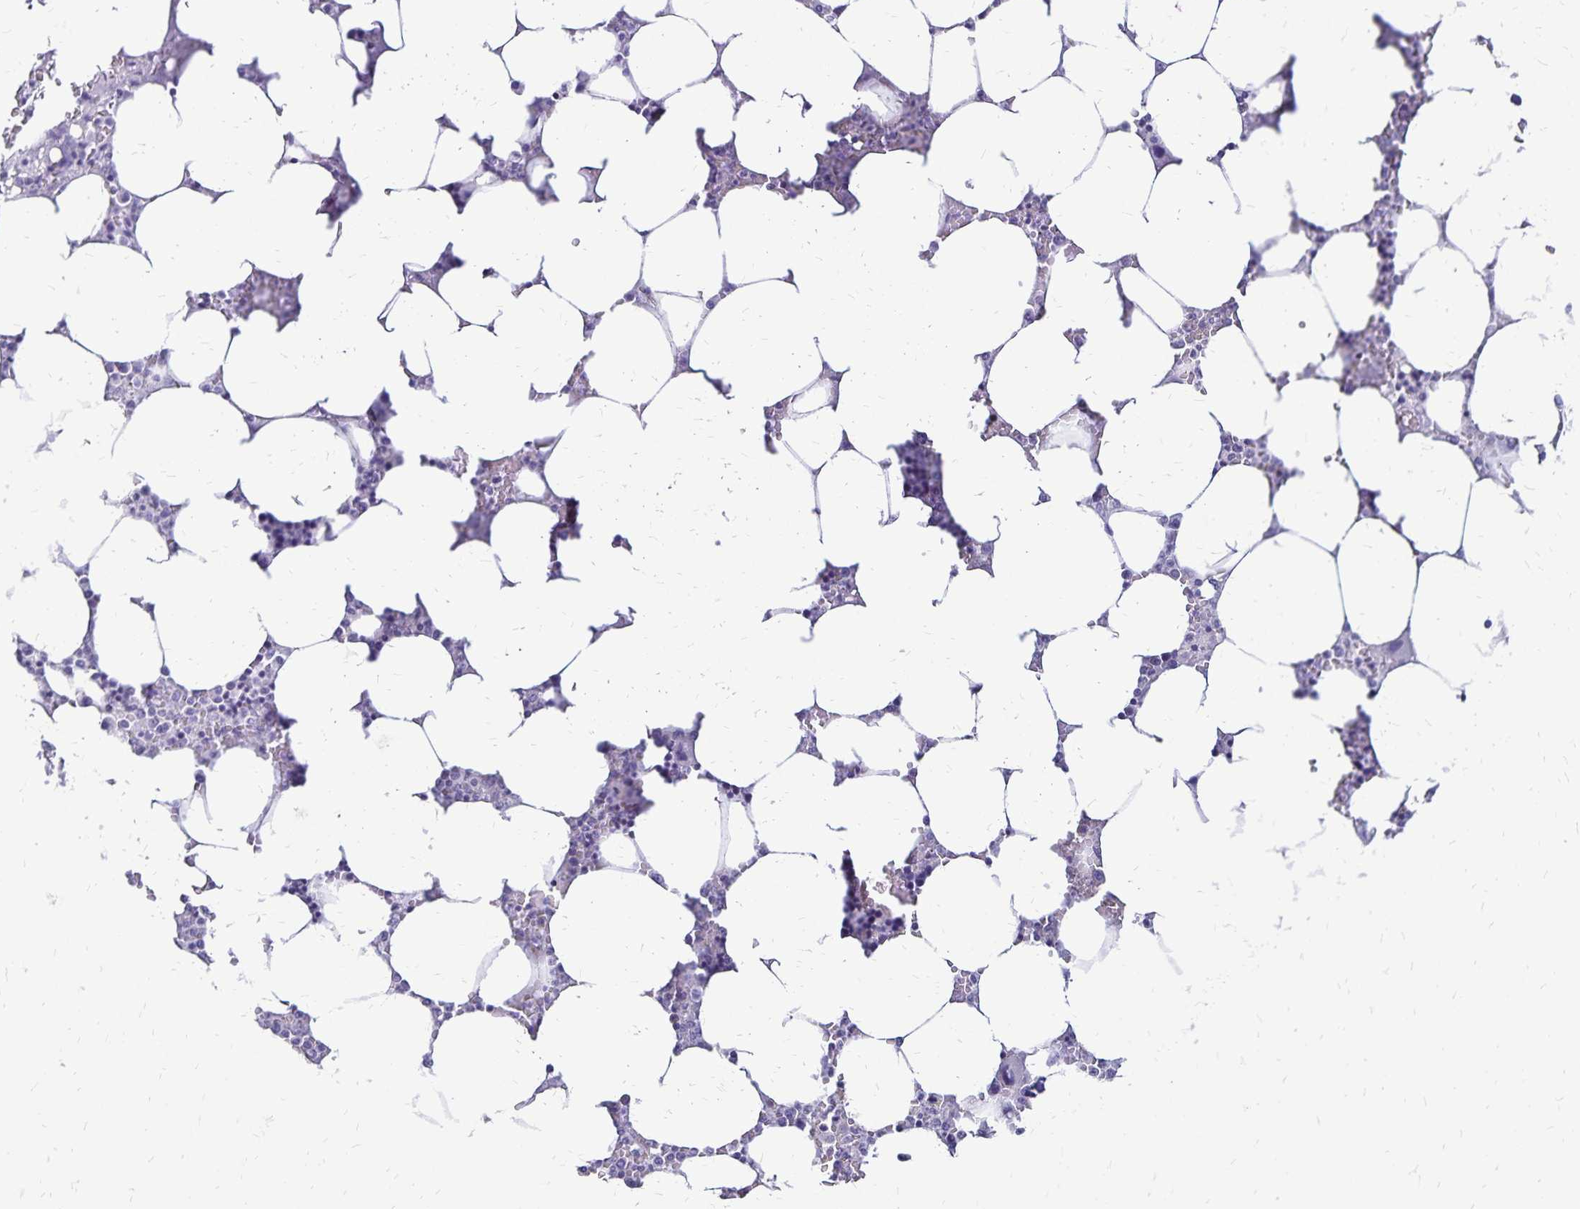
{"staining": {"intensity": "negative", "quantity": "none", "location": "none"}, "tissue": "bone marrow", "cell_type": "Hematopoietic cells", "image_type": "normal", "snomed": [{"axis": "morphology", "description": "Normal tissue, NOS"}, {"axis": "topography", "description": "Bone marrow"}], "caption": "Immunohistochemical staining of benign bone marrow shows no significant staining in hematopoietic cells. The staining is performed using DAB brown chromogen with nuclei counter-stained in using hematoxylin.", "gene": "LIN28B", "patient": {"sex": "male", "age": 64}}